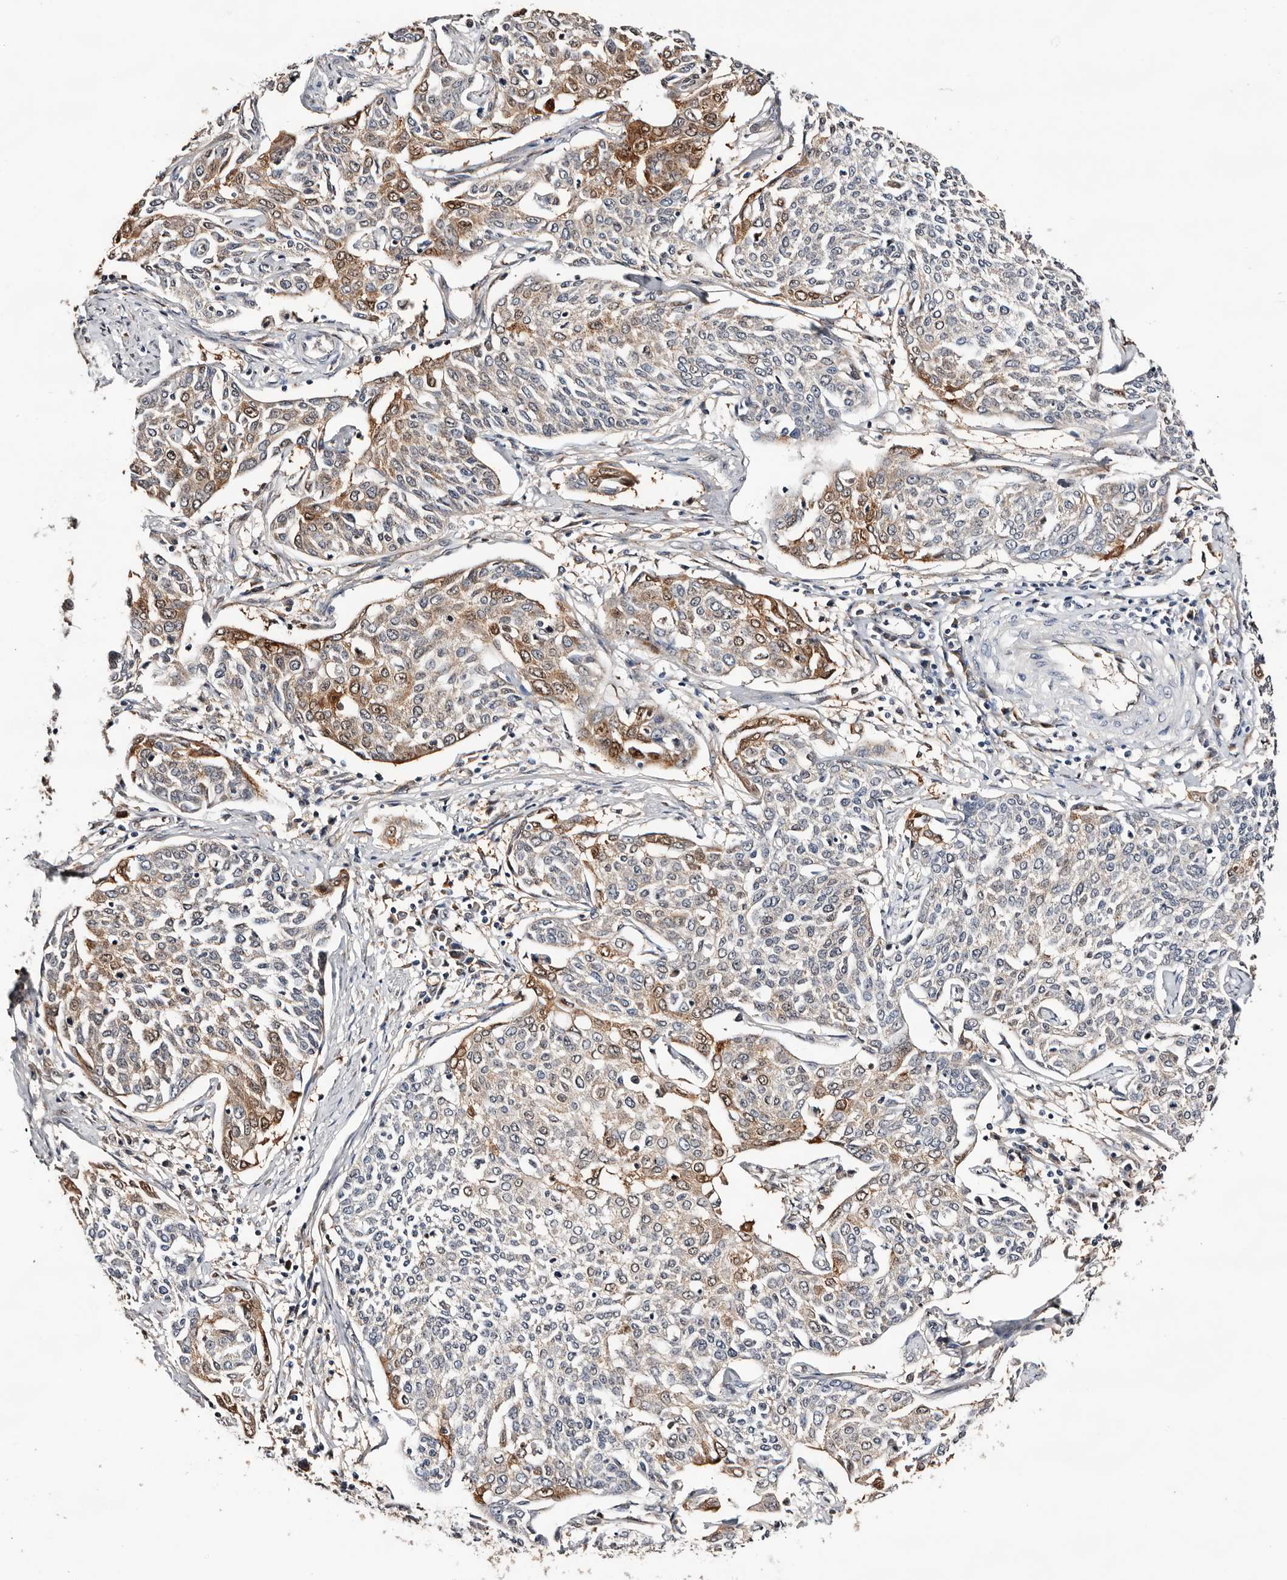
{"staining": {"intensity": "moderate", "quantity": "<25%", "location": "cytoplasmic/membranous,nuclear"}, "tissue": "cervical cancer", "cell_type": "Tumor cells", "image_type": "cancer", "snomed": [{"axis": "morphology", "description": "Squamous cell carcinoma, NOS"}, {"axis": "topography", "description": "Cervix"}], "caption": "High-power microscopy captured an IHC histopathology image of squamous cell carcinoma (cervical), revealing moderate cytoplasmic/membranous and nuclear expression in approximately <25% of tumor cells.", "gene": "TP53I3", "patient": {"sex": "female", "age": 34}}